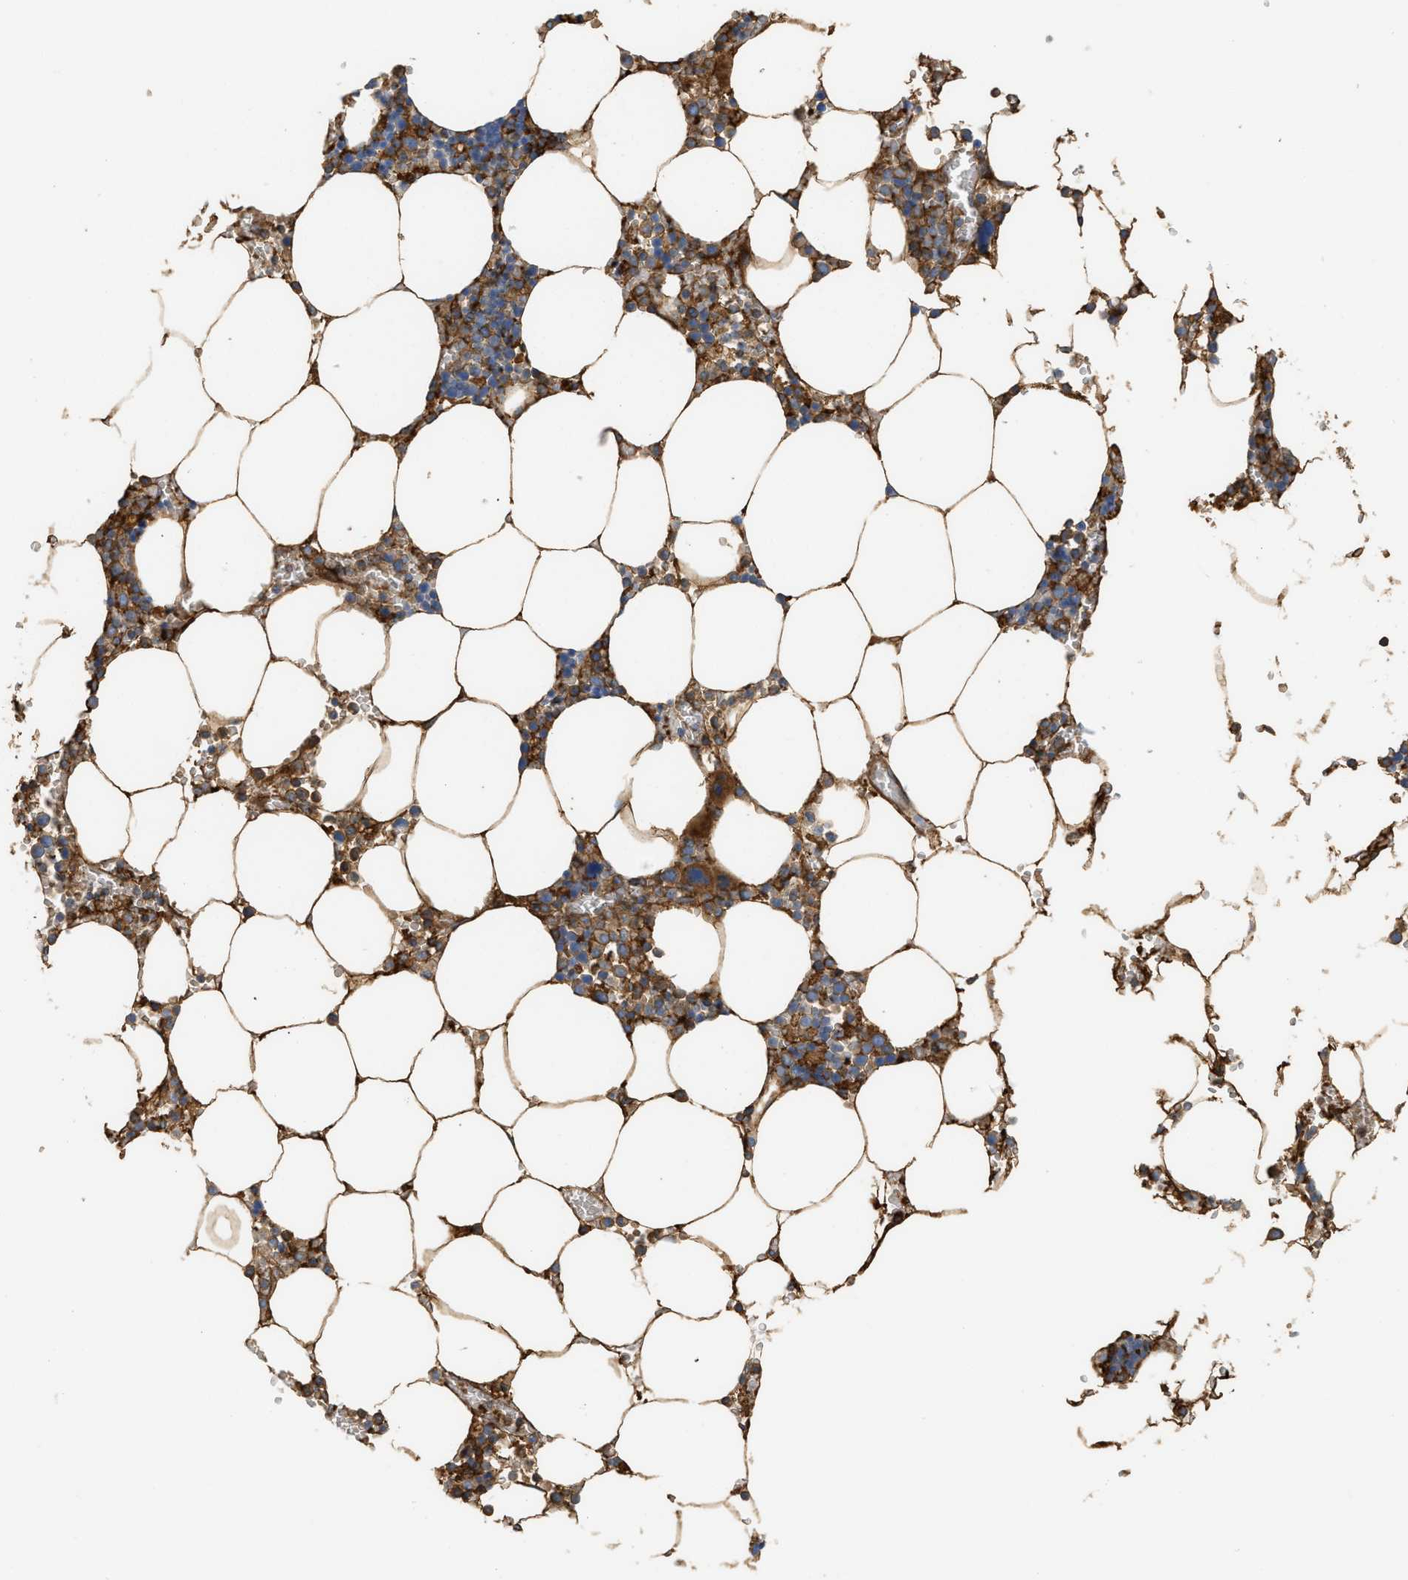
{"staining": {"intensity": "moderate", "quantity": ">75%", "location": "cytoplasmic/membranous"}, "tissue": "bone marrow", "cell_type": "Hematopoietic cells", "image_type": "normal", "snomed": [{"axis": "morphology", "description": "Normal tissue, NOS"}, {"axis": "topography", "description": "Bone marrow"}], "caption": "A brown stain highlights moderate cytoplasmic/membranous expression of a protein in hematopoietic cells of normal bone marrow. Using DAB (3,3'-diaminobenzidine) (brown) and hematoxylin (blue) stains, captured at high magnification using brightfield microscopy.", "gene": "GNB4", "patient": {"sex": "male", "age": 70}}